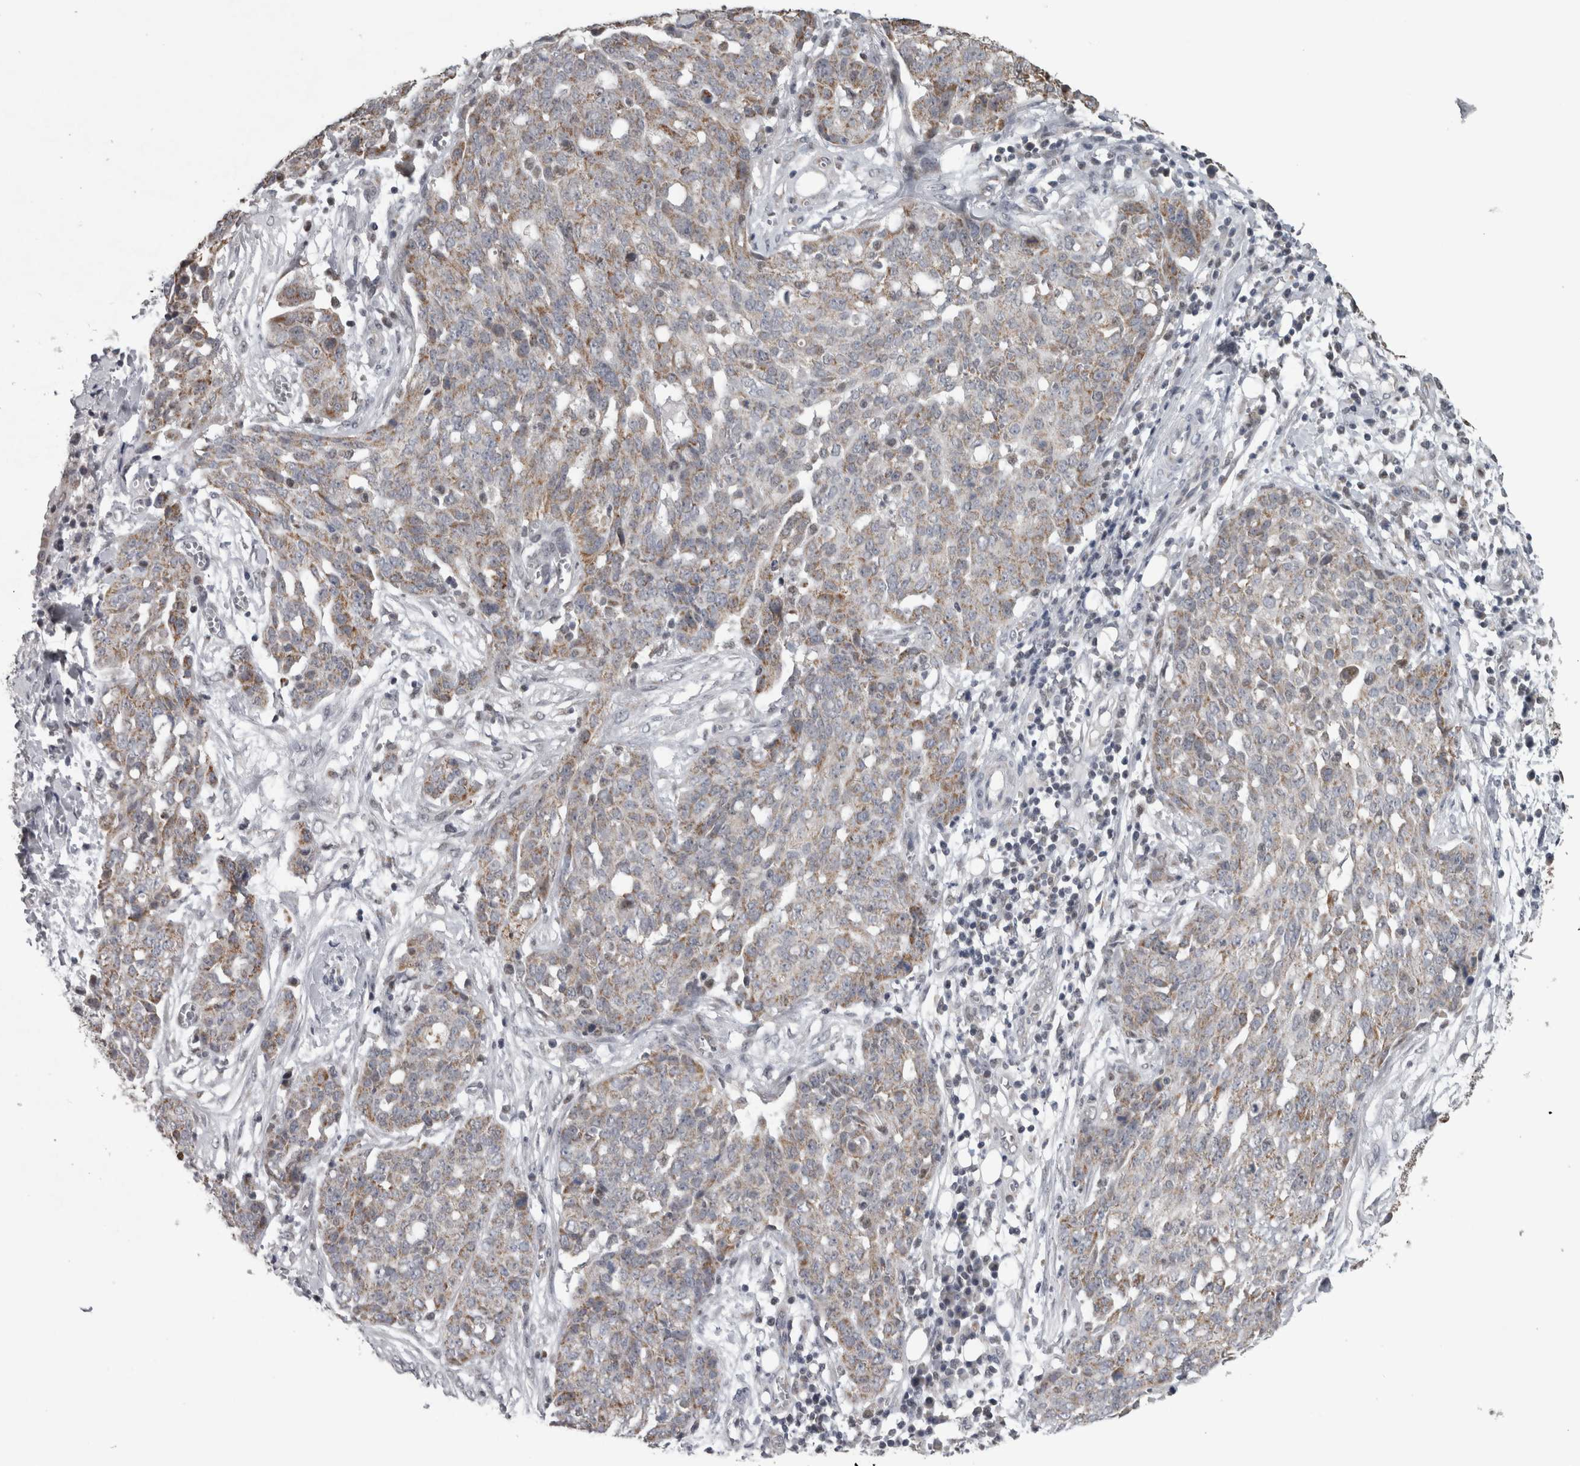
{"staining": {"intensity": "weak", "quantity": "25%-75%", "location": "cytoplasmic/membranous"}, "tissue": "ovarian cancer", "cell_type": "Tumor cells", "image_type": "cancer", "snomed": [{"axis": "morphology", "description": "Cystadenocarcinoma, serous, NOS"}, {"axis": "topography", "description": "Soft tissue"}, {"axis": "topography", "description": "Ovary"}], "caption": "Immunohistochemical staining of human serous cystadenocarcinoma (ovarian) exhibits weak cytoplasmic/membranous protein expression in about 25%-75% of tumor cells. The protein of interest is shown in brown color, while the nuclei are stained blue.", "gene": "OR2K2", "patient": {"sex": "female", "age": 57}}